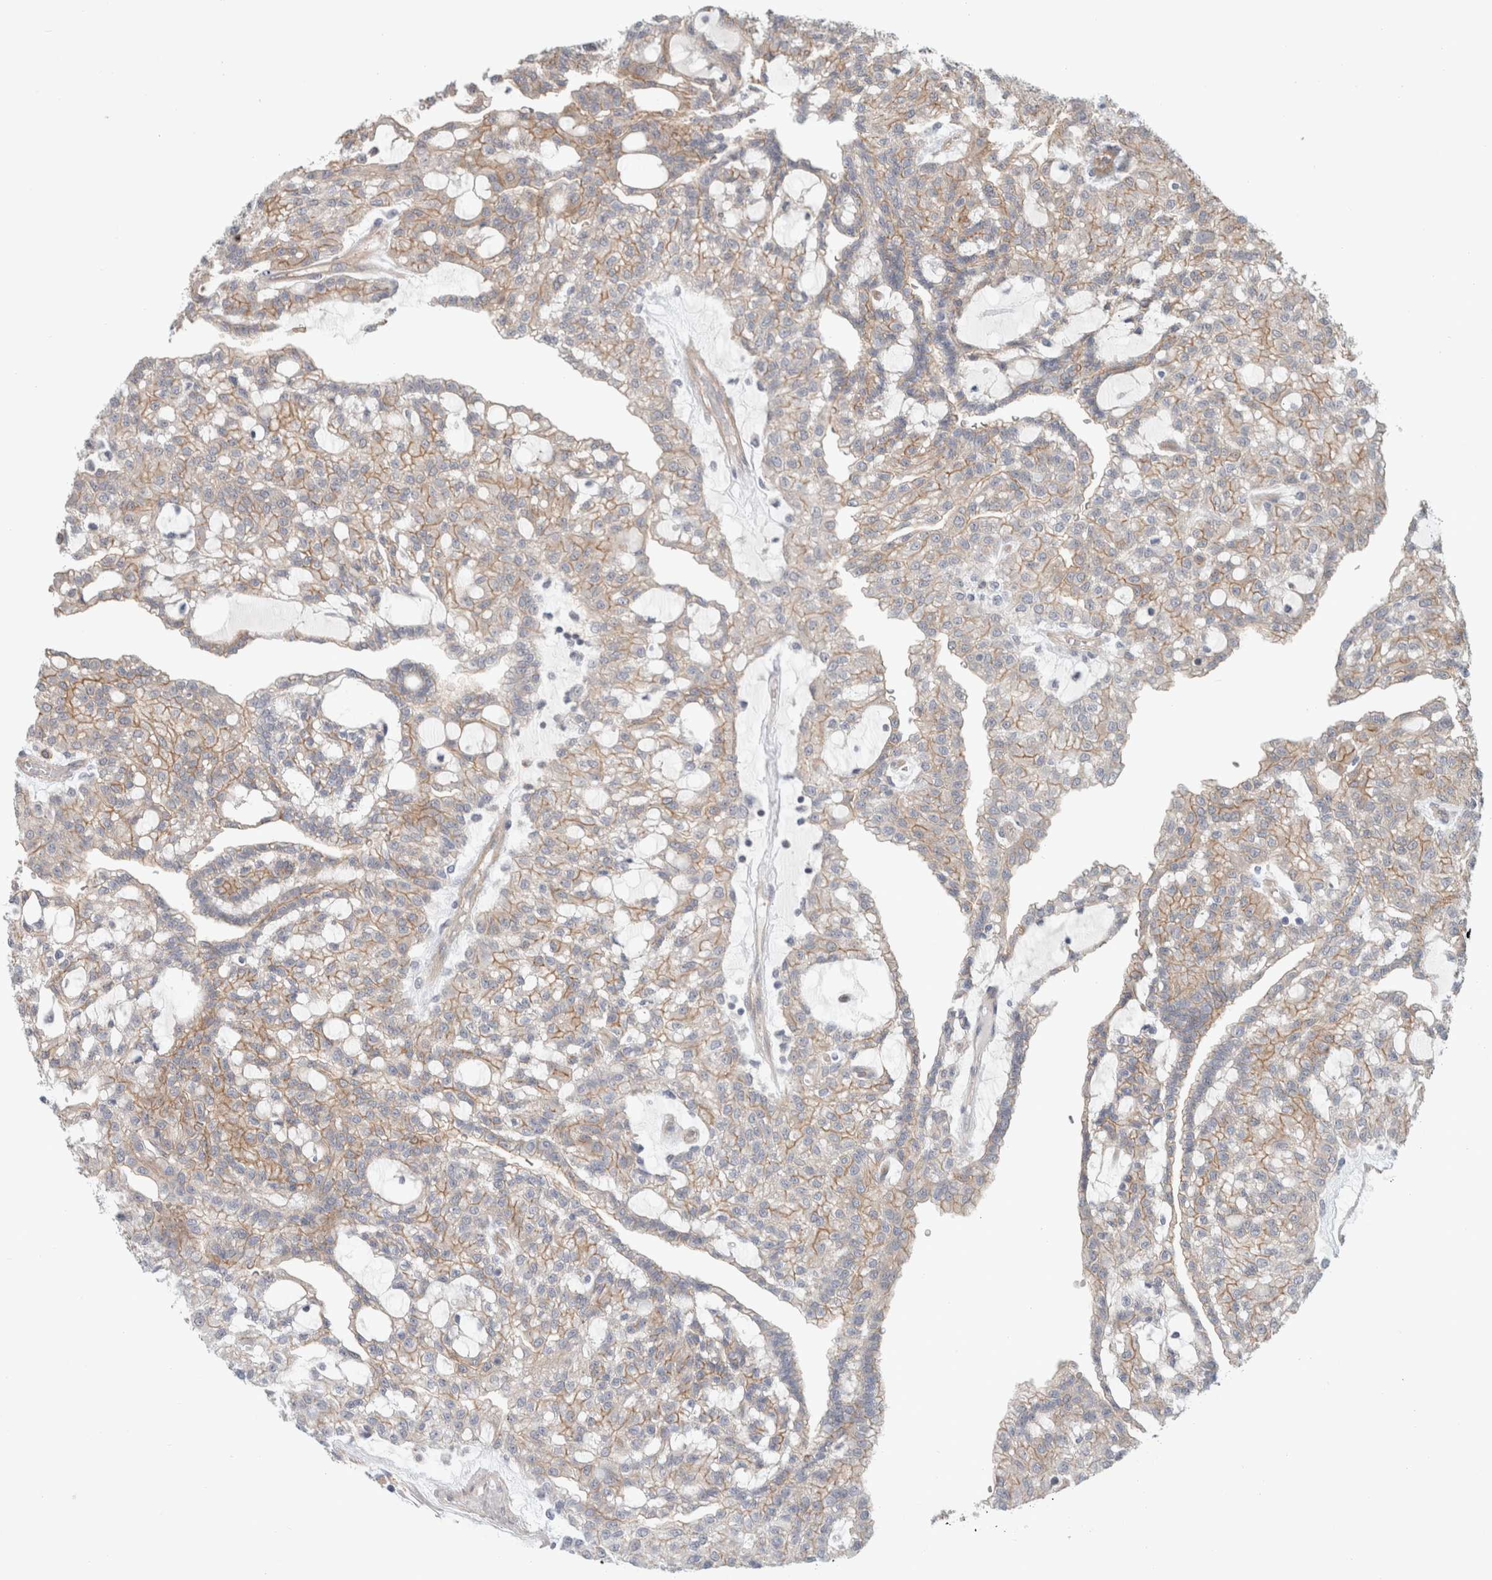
{"staining": {"intensity": "moderate", "quantity": "25%-75%", "location": "cytoplasmic/membranous"}, "tissue": "renal cancer", "cell_type": "Tumor cells", "image_type": "cancer", "snomed": [{"axis": "morphology", "description": "Adenocarcinoma, NOS"}, {"axis": "topography", "description": "Kidney"}], "caption": "Immunohistochemical staining of adenocarcinoma (renal) shows moderate cytoplasmic/membranous protein staining in approximately 25%-75% of tumor cells. (brown staining indicates protein expression, while blue staining denotes nuclei).", "gene": "RASAL2", "patient": {"sex": "male", "age": 63}}